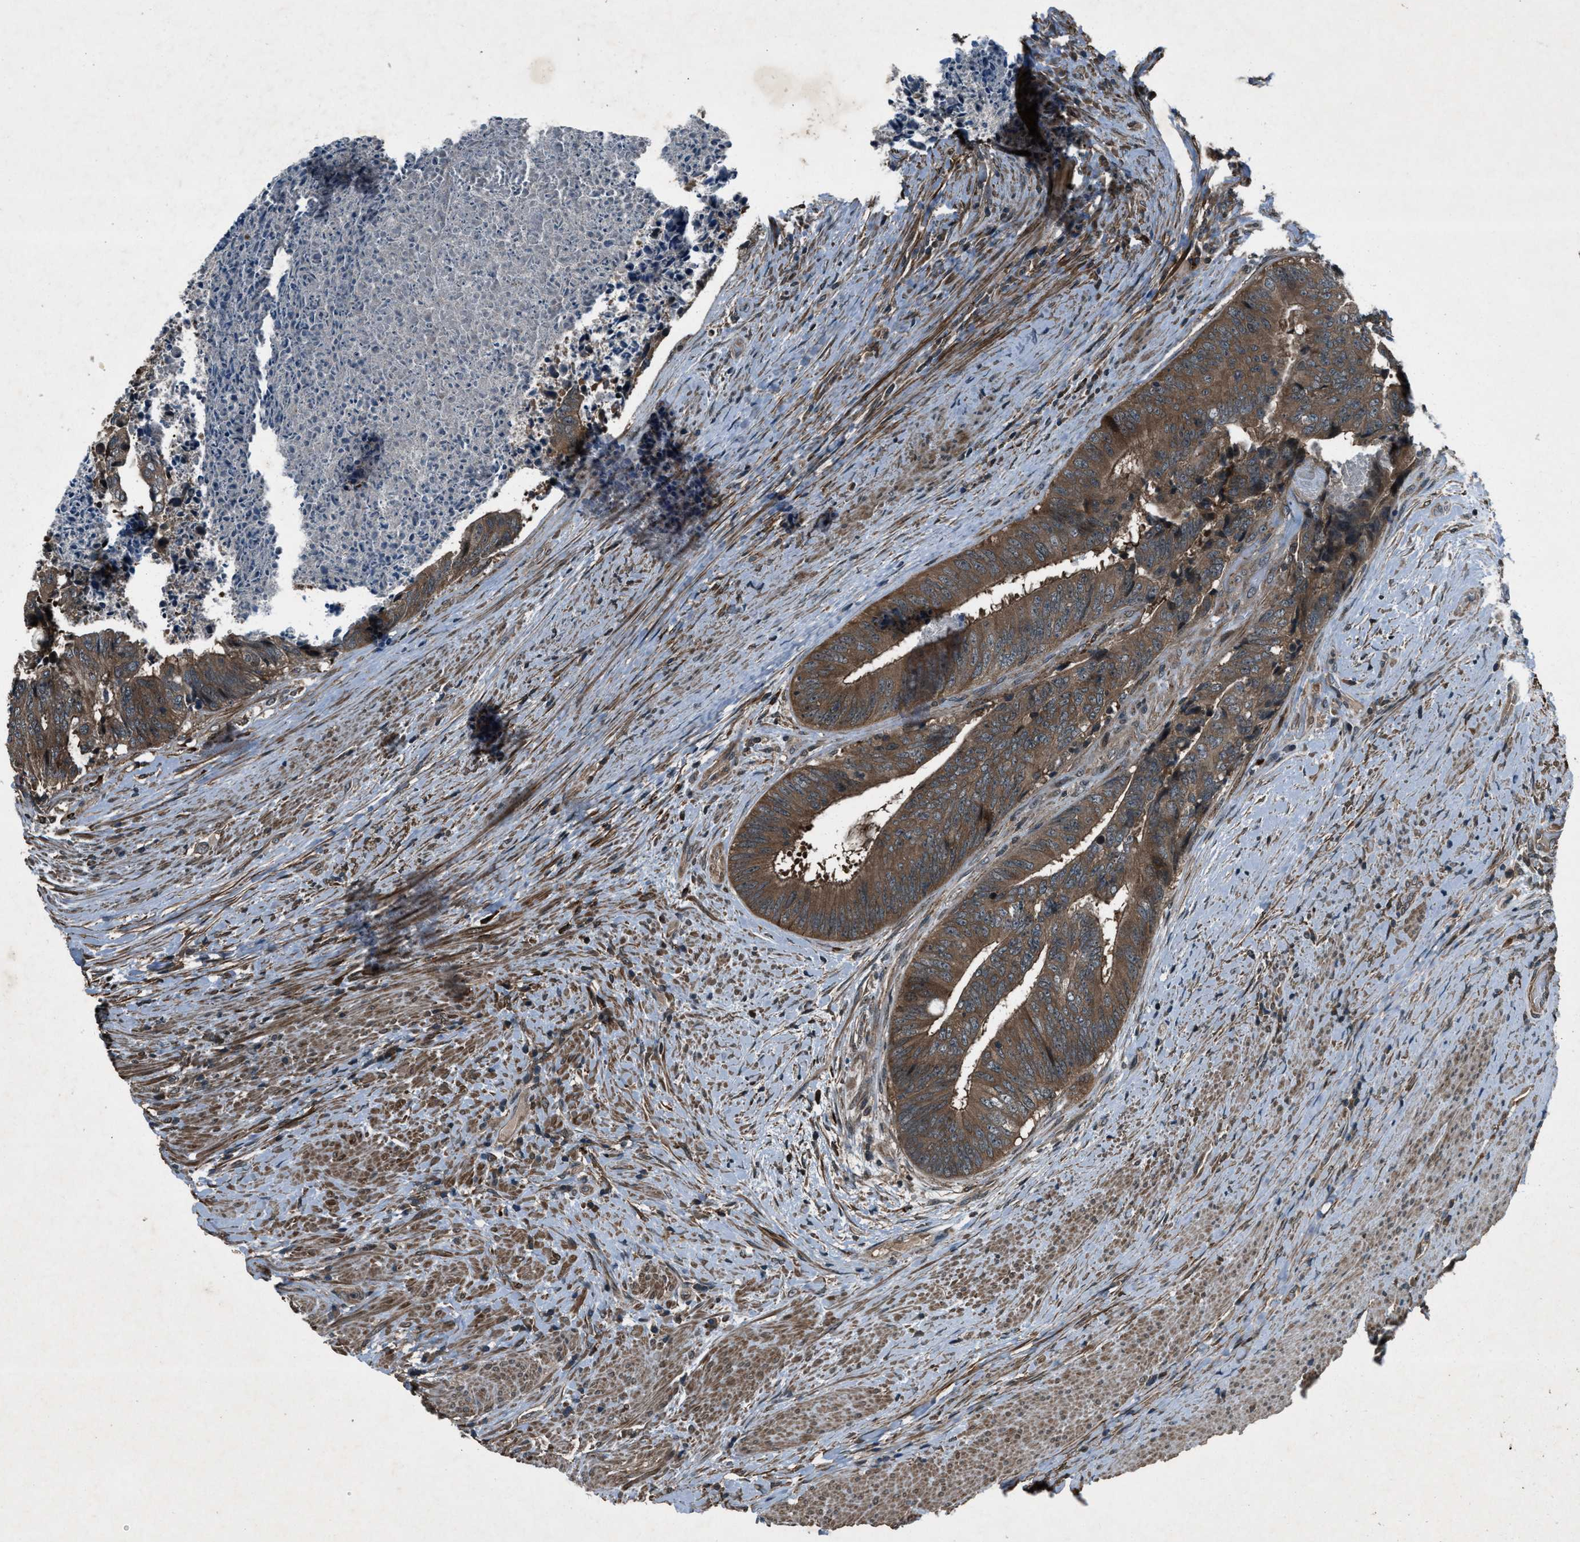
{"staining": {"intensity": "moderate", "quantity": ">75%", "location": "cytoplasmic/membranous"}, "tissue": "colorectal cancer", "cell_type": "Tumor cells", "image_type": "cancer", "snomed": [{"axis": "morphology", "description": "Adenocarcinoma, NOS"}, {"axis": "topography", "description": "Rectum"}], "caption": "This image shows immunohistochemistry (IHC) staining of colorectal cancer, with medium moderate cytoplasmic/membranous expression in about >75% of tumor cells.", "gene": "EPSTI1", "patient": {"sex": "male", "age": 72}}